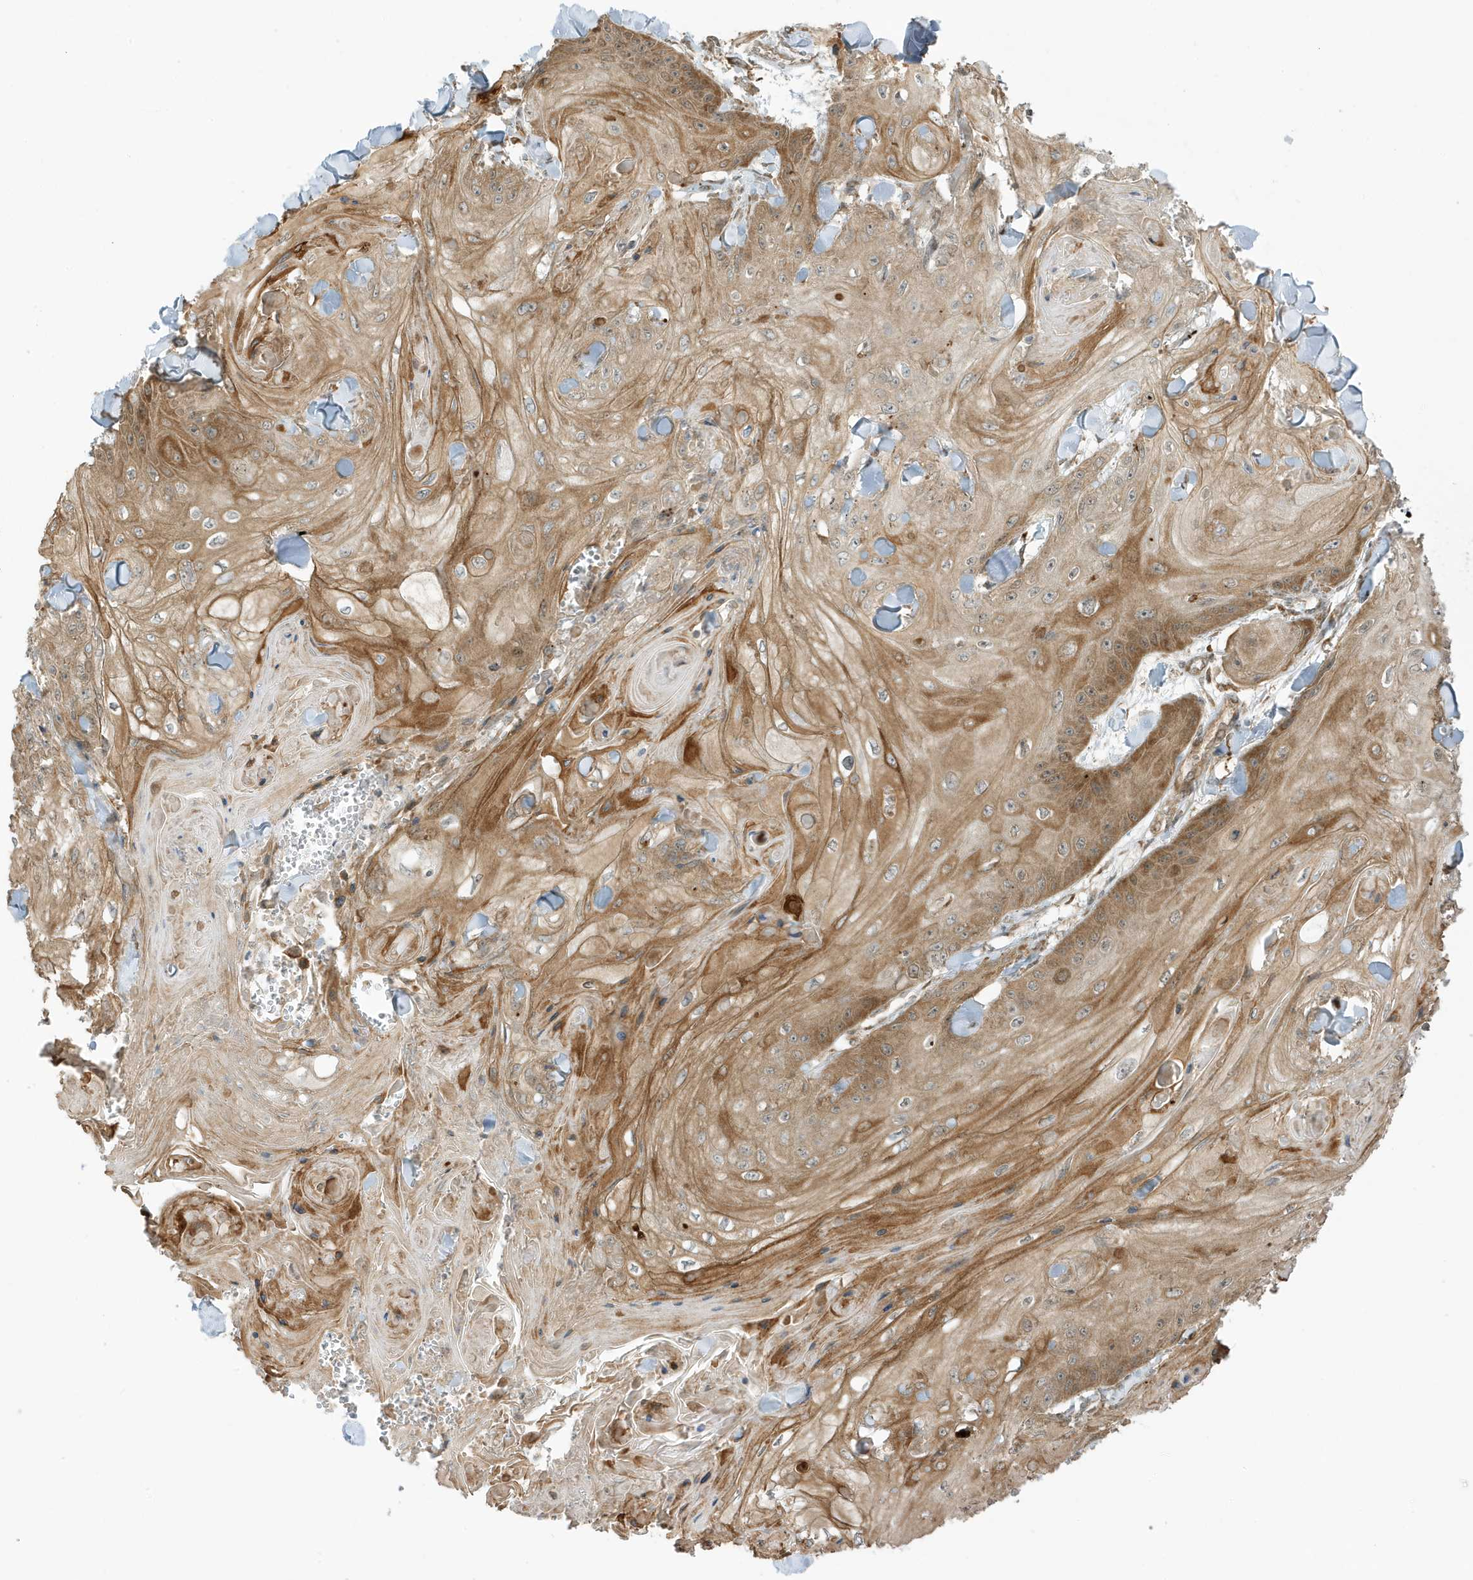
{"staining": {"intensity": "strong", "quantity": "25%-75%", "location": "cytoplasmic/membranous"}, "tissue": "skin cancer", "cell_type": "Tumor cells", "image_type": "cancer", "snomed": [{"axis": "morphology", "description": "Squamous cell carcinoma, NOS"}, {"axis": "topography", "description": "Skin"}], "caption": "IHC (DAB) staining of squamous cell carcinoma (skin) shows strong cytoplasmic/membranous protein expression in about 25%-75% of tumor cells.", "gene": "DHX36", "patient": {"sex": "male", "age": 74}}